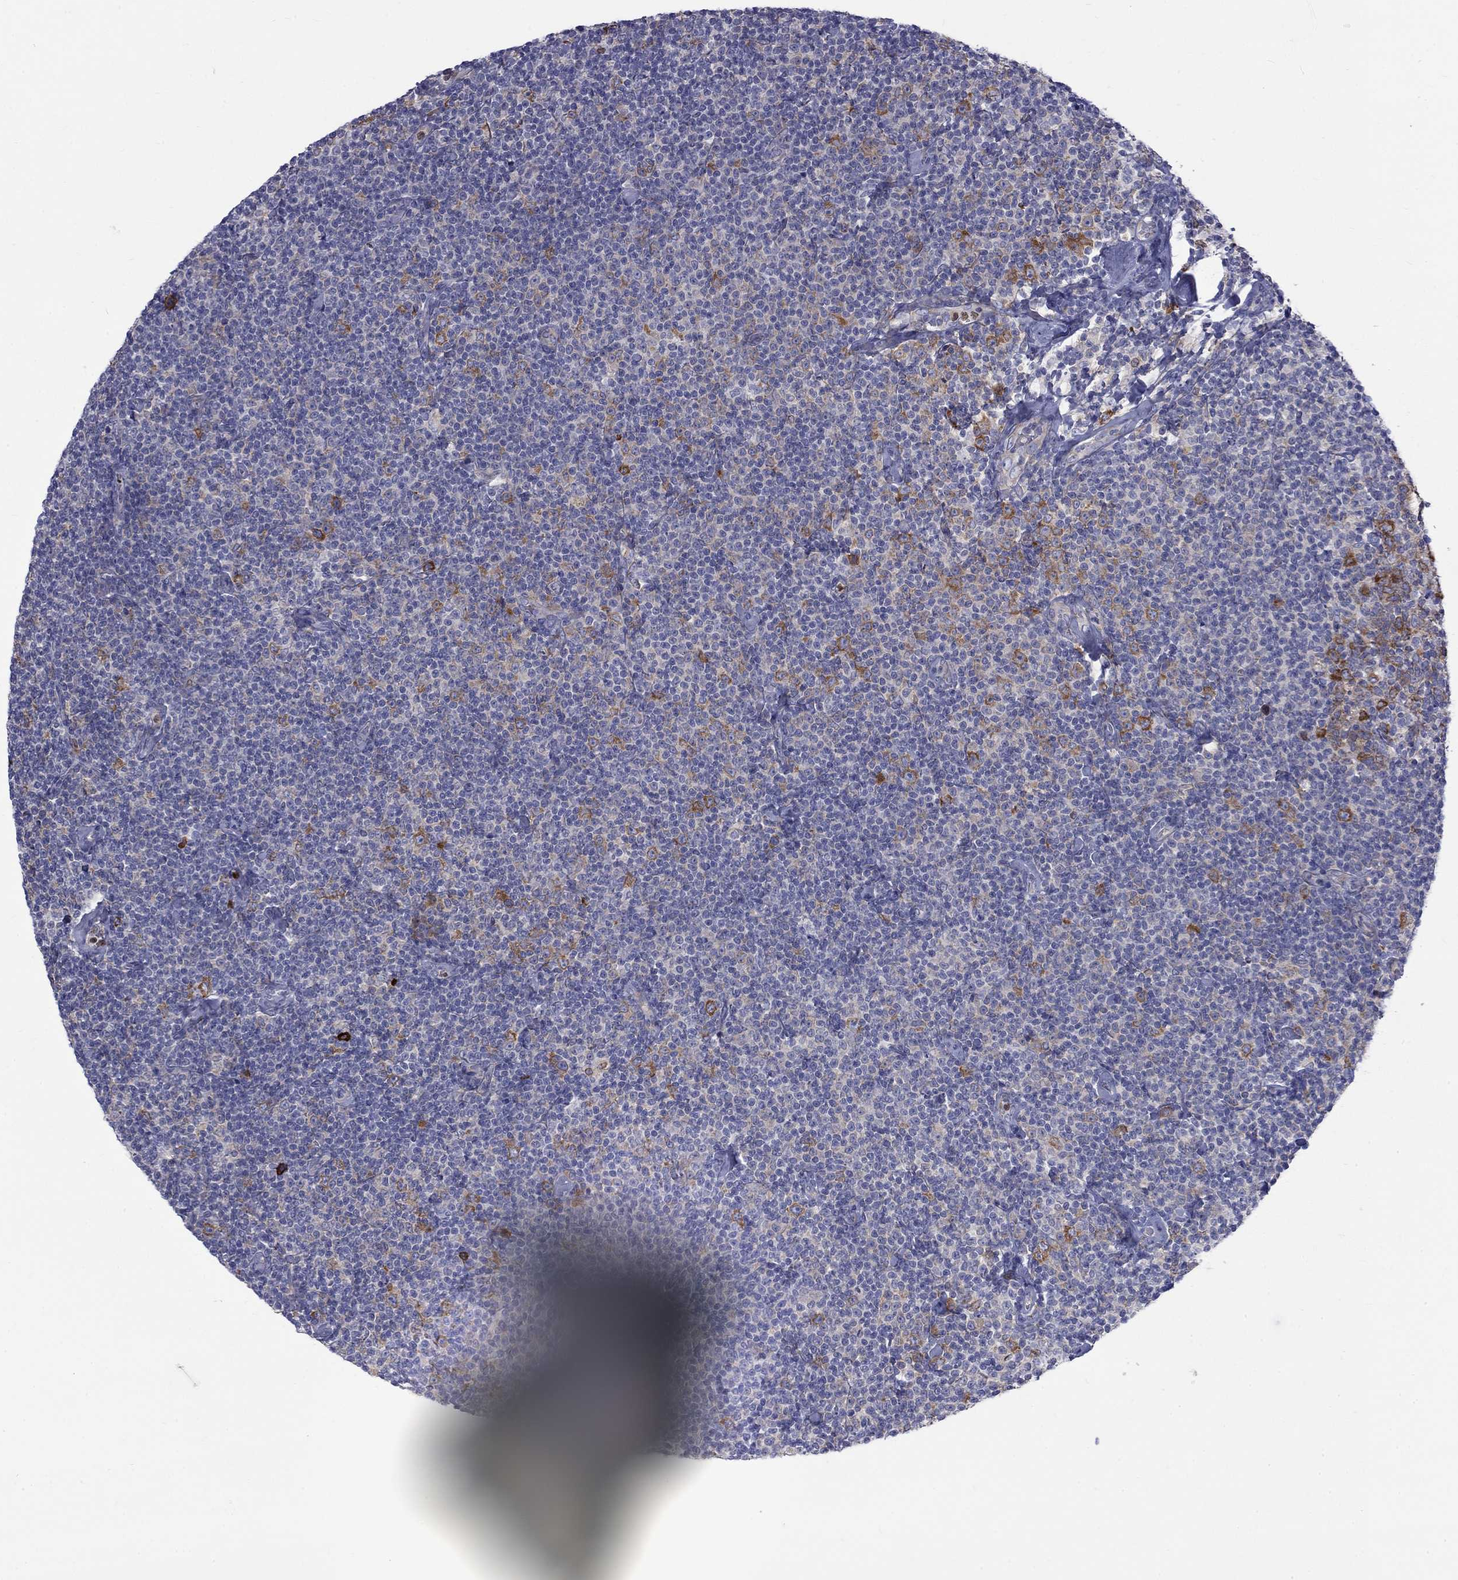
{"staining": {"intensity": "negative", "quantity": "none", "location": "none"}, "tissue": "lymphoma", "cell_type": "Tumor cells", "image_type": "cancer", "snomed": [{"axis": "morphology", "description": "Malignant lymphoma, non-Hodgkin's type, Low grade"}, {"axis": "topography", "description": "Lymph node"}], "caption": "The IHC micrograph has no significant staining in tumor cells of malignant lymphoma, non-Hodgkin's type (low-grade) tissue.", "gene": "PABPC4", "patient": {"sex": "male", "age": 81}}